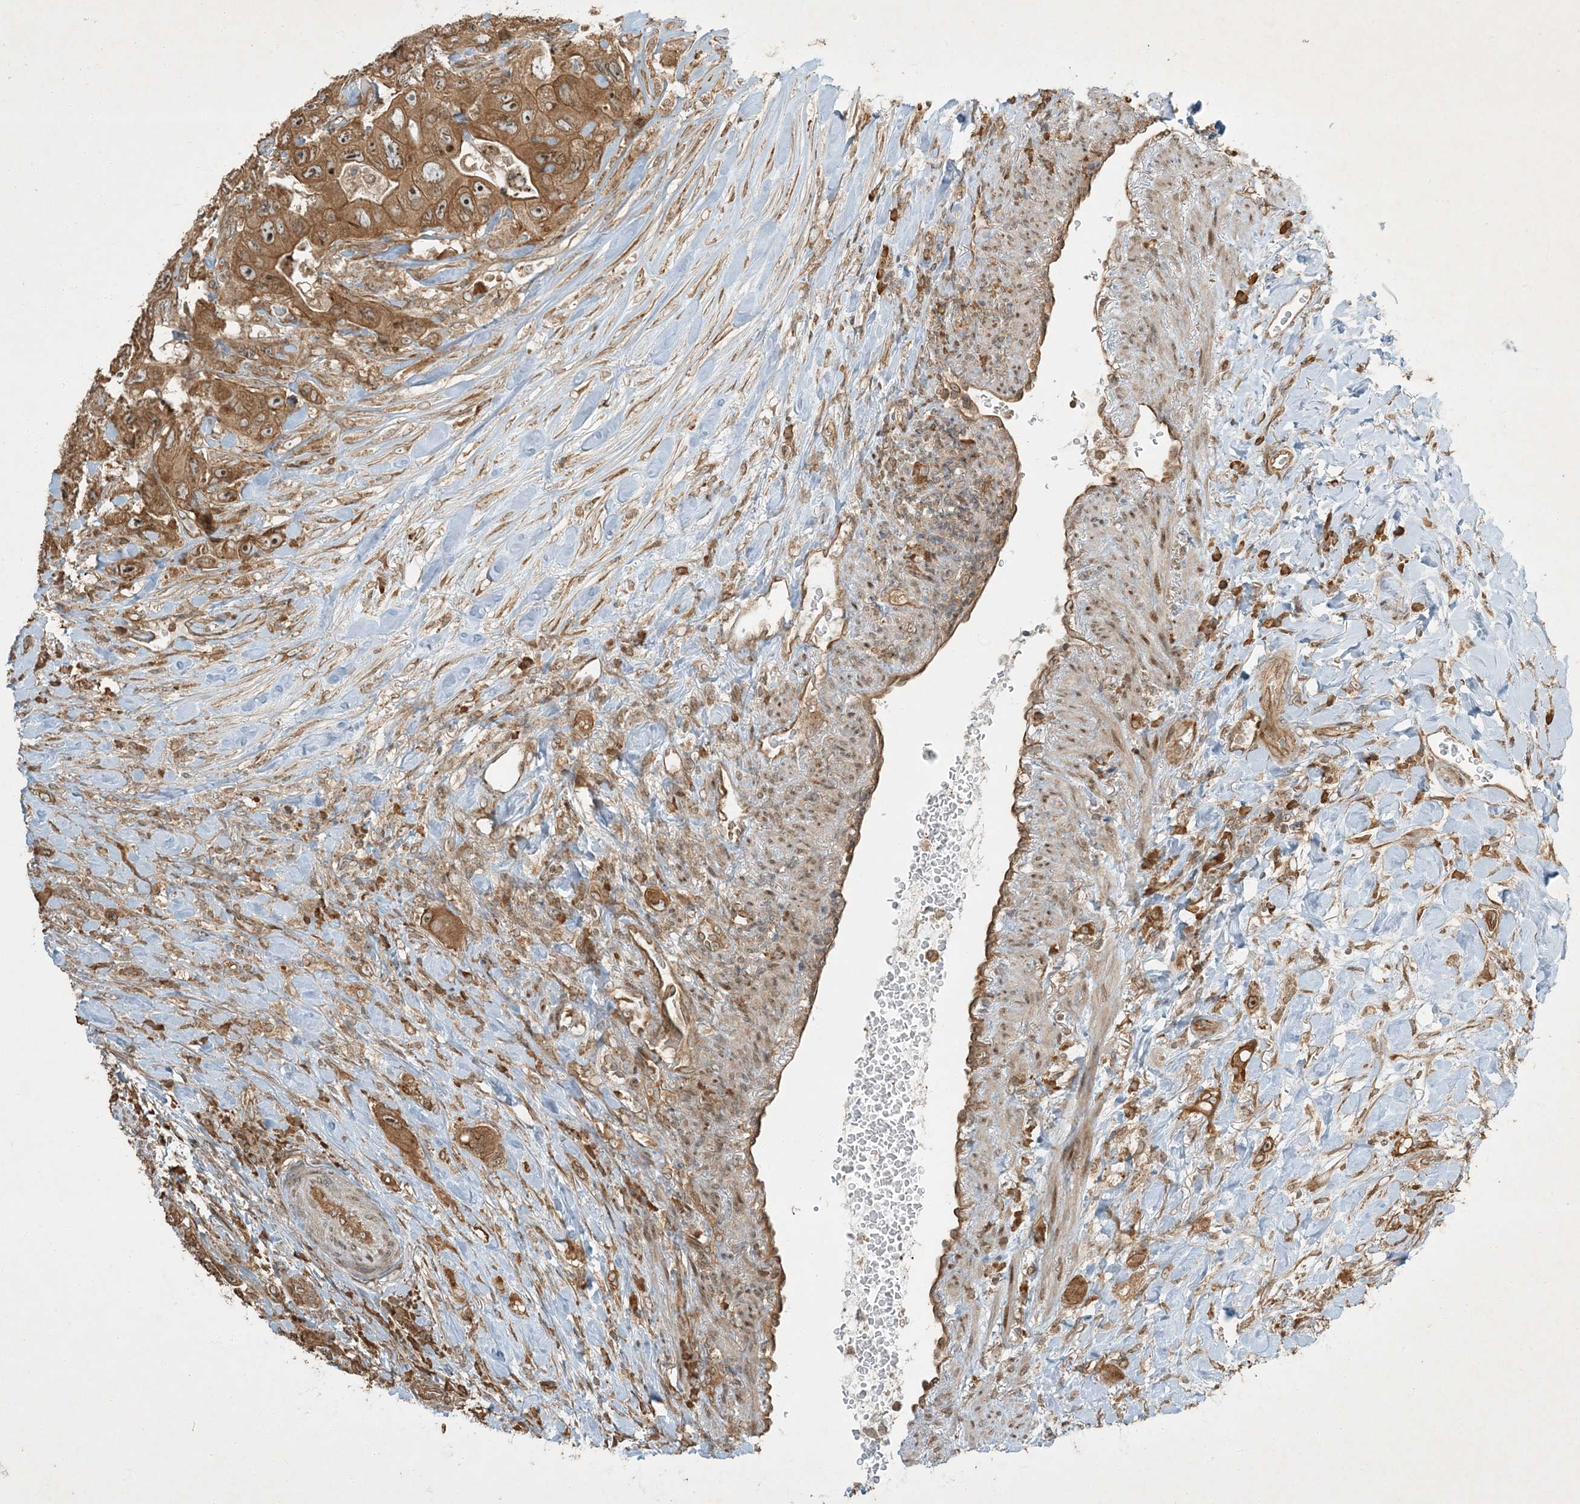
{"staining": {"intensity": "moderate", "quantity": ">75%", "location": "cytoplasmic/membranous"}, "tissue": "colorectal cancer", "cell_type": "Tumor cells", "image_type": "cancer", "snomed": [{"axis": "morphology", "description": "Adenocarcinoma, NOS"}, {"axis": "topography", "description": "Colon"}], "caption": "Human colorectal cancer (adenocarcinoma) stained for a protein (brown) shows moderate cytoplasmic/membranous positive expression in about >75% of tumor cells.", "gene": "COMMD8", "patient": {"sex": "female", "age": 46}}